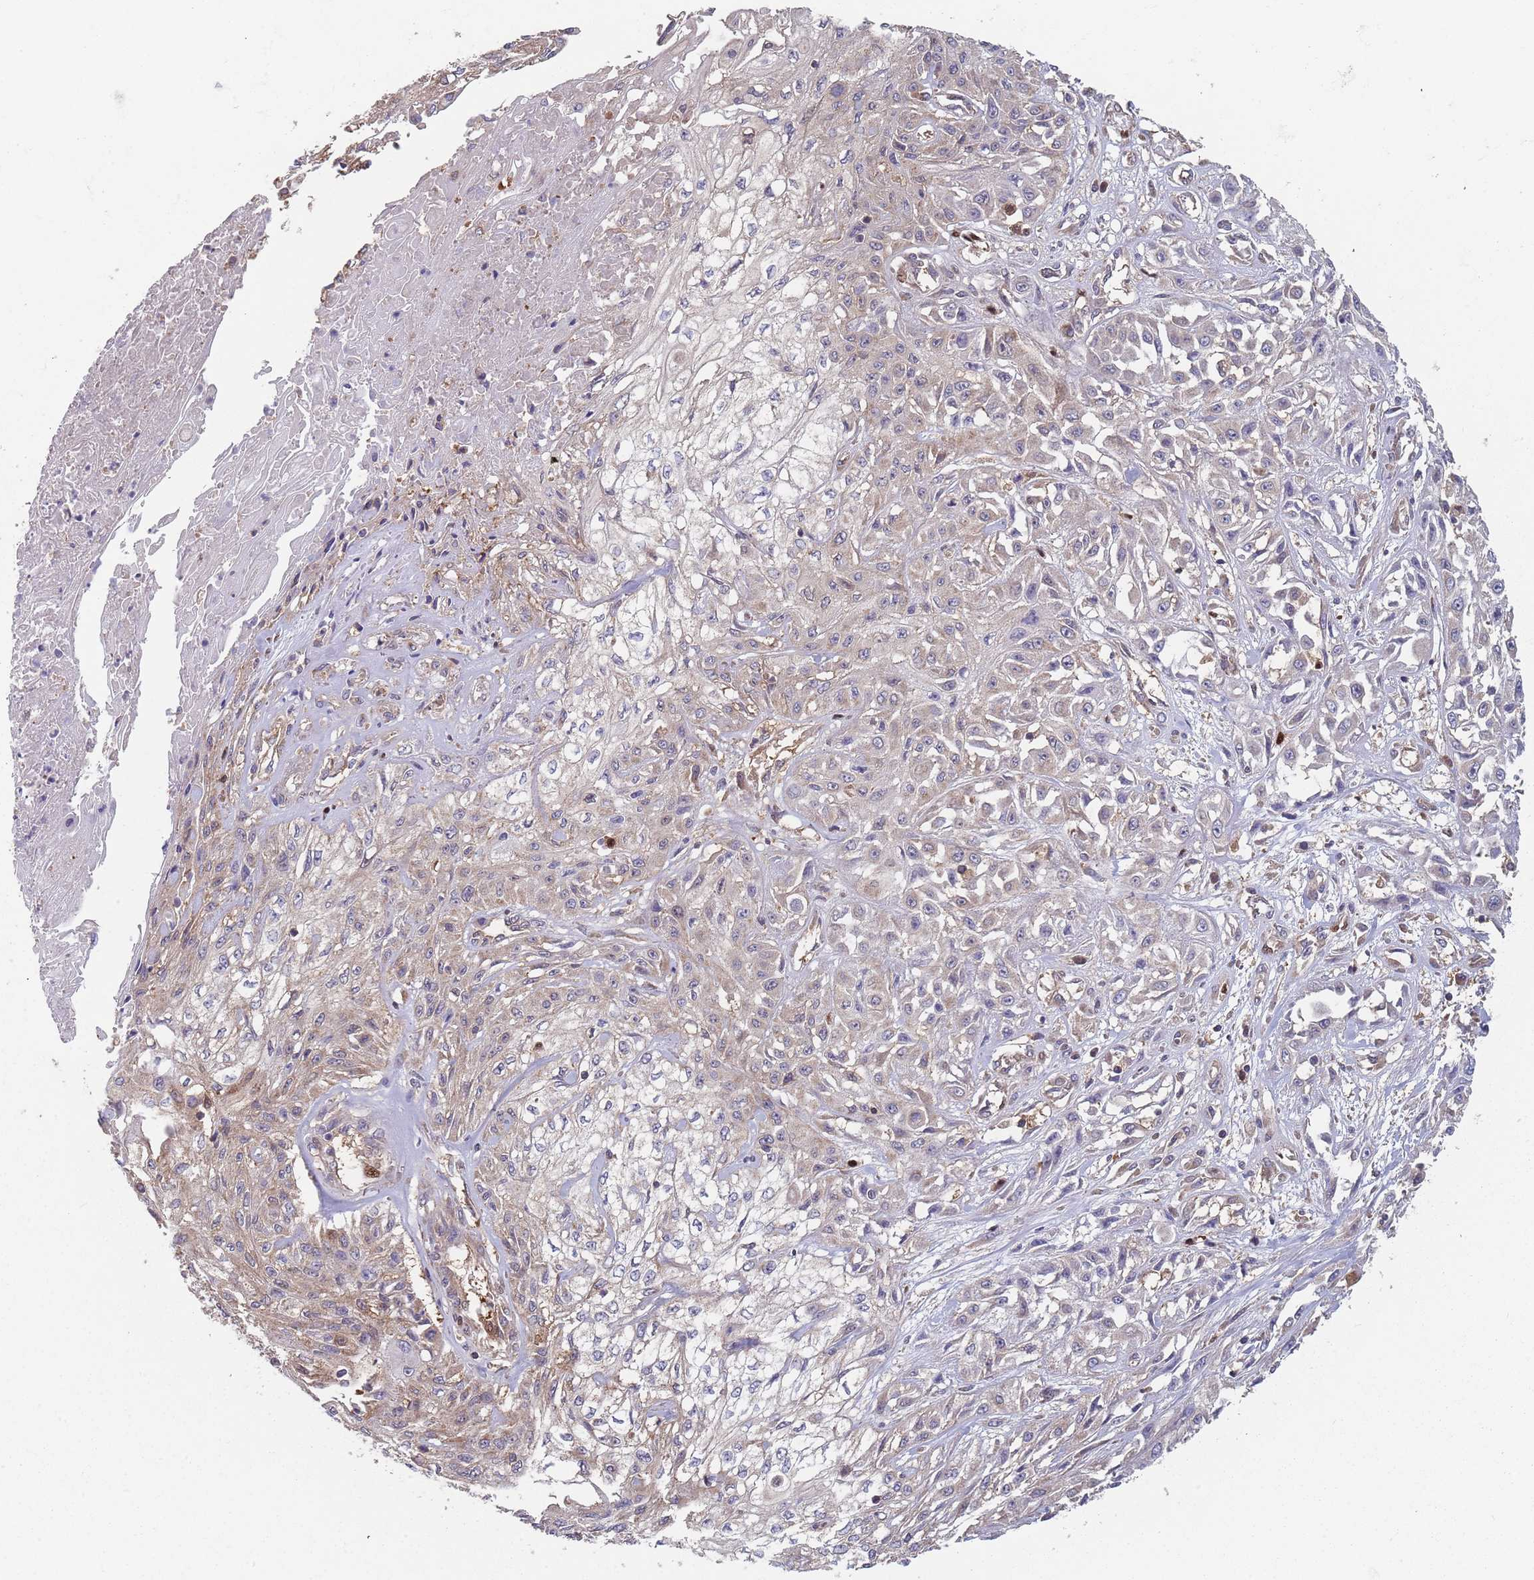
{"staining": {"intensity": "negative", "quantity": "none", "location": "none"}, "tissue": "skin cancer", "cell_type": "Tumor cells", "image_type": "cancer", "snomed": [{"axis": "morphology", "description": "Squamous cell carcinoma, NOS"}, {"axis": "morphology", "description": "Squamous cell carcinoma, metastatic, NOS"}, {"axis": "topography", "description": "Skin"}, {"axis": "topography", "description": "Lymph node"}], "caption": "Squamous cell carcinoma (skin) stained for a protein using immunohistochemistry displays no expression tumor cells.", "gene": "GDI2", "patient": {"sex": "male", "age": 75}}